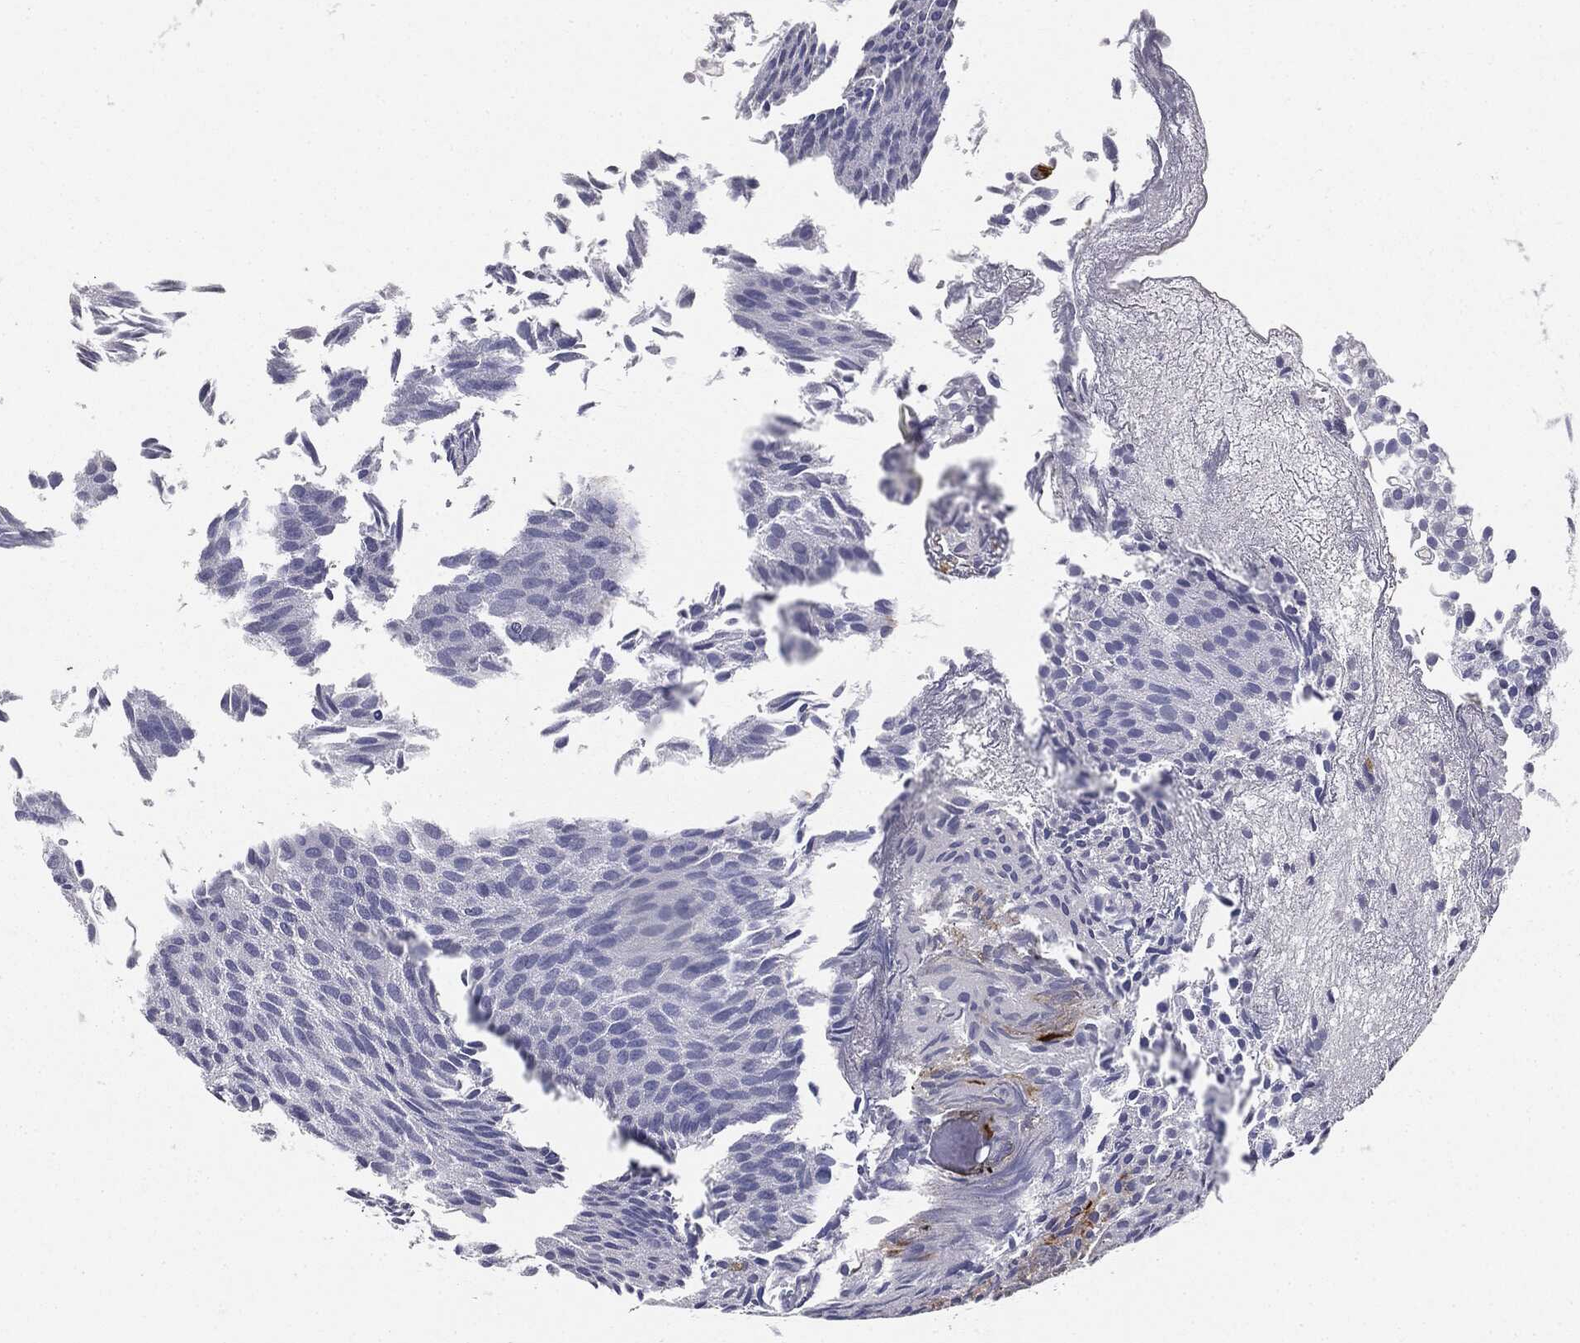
{"staining": {"intensity": "negative", "quantity": "none", "location": "none"}, "tissue": "urothelial cancer", "cell_type": "Tumor cells", "image_type": "cancer", "snomed": [{"axis": "morphology", "description": "Urothelial carcinoma, Low grade"}, {"axis": "topography", "description": "Urinary bladder"}], "caption": "Immunohistochemistry photomicrograph of urothelial cancer stained for a protein (brown), which exhibits no staining in tumor cells. (Brightfield microscopy of DAB IHC at high magnification).", "gene": "MUC1", "patient": {"sex": "male", "age": 89}}